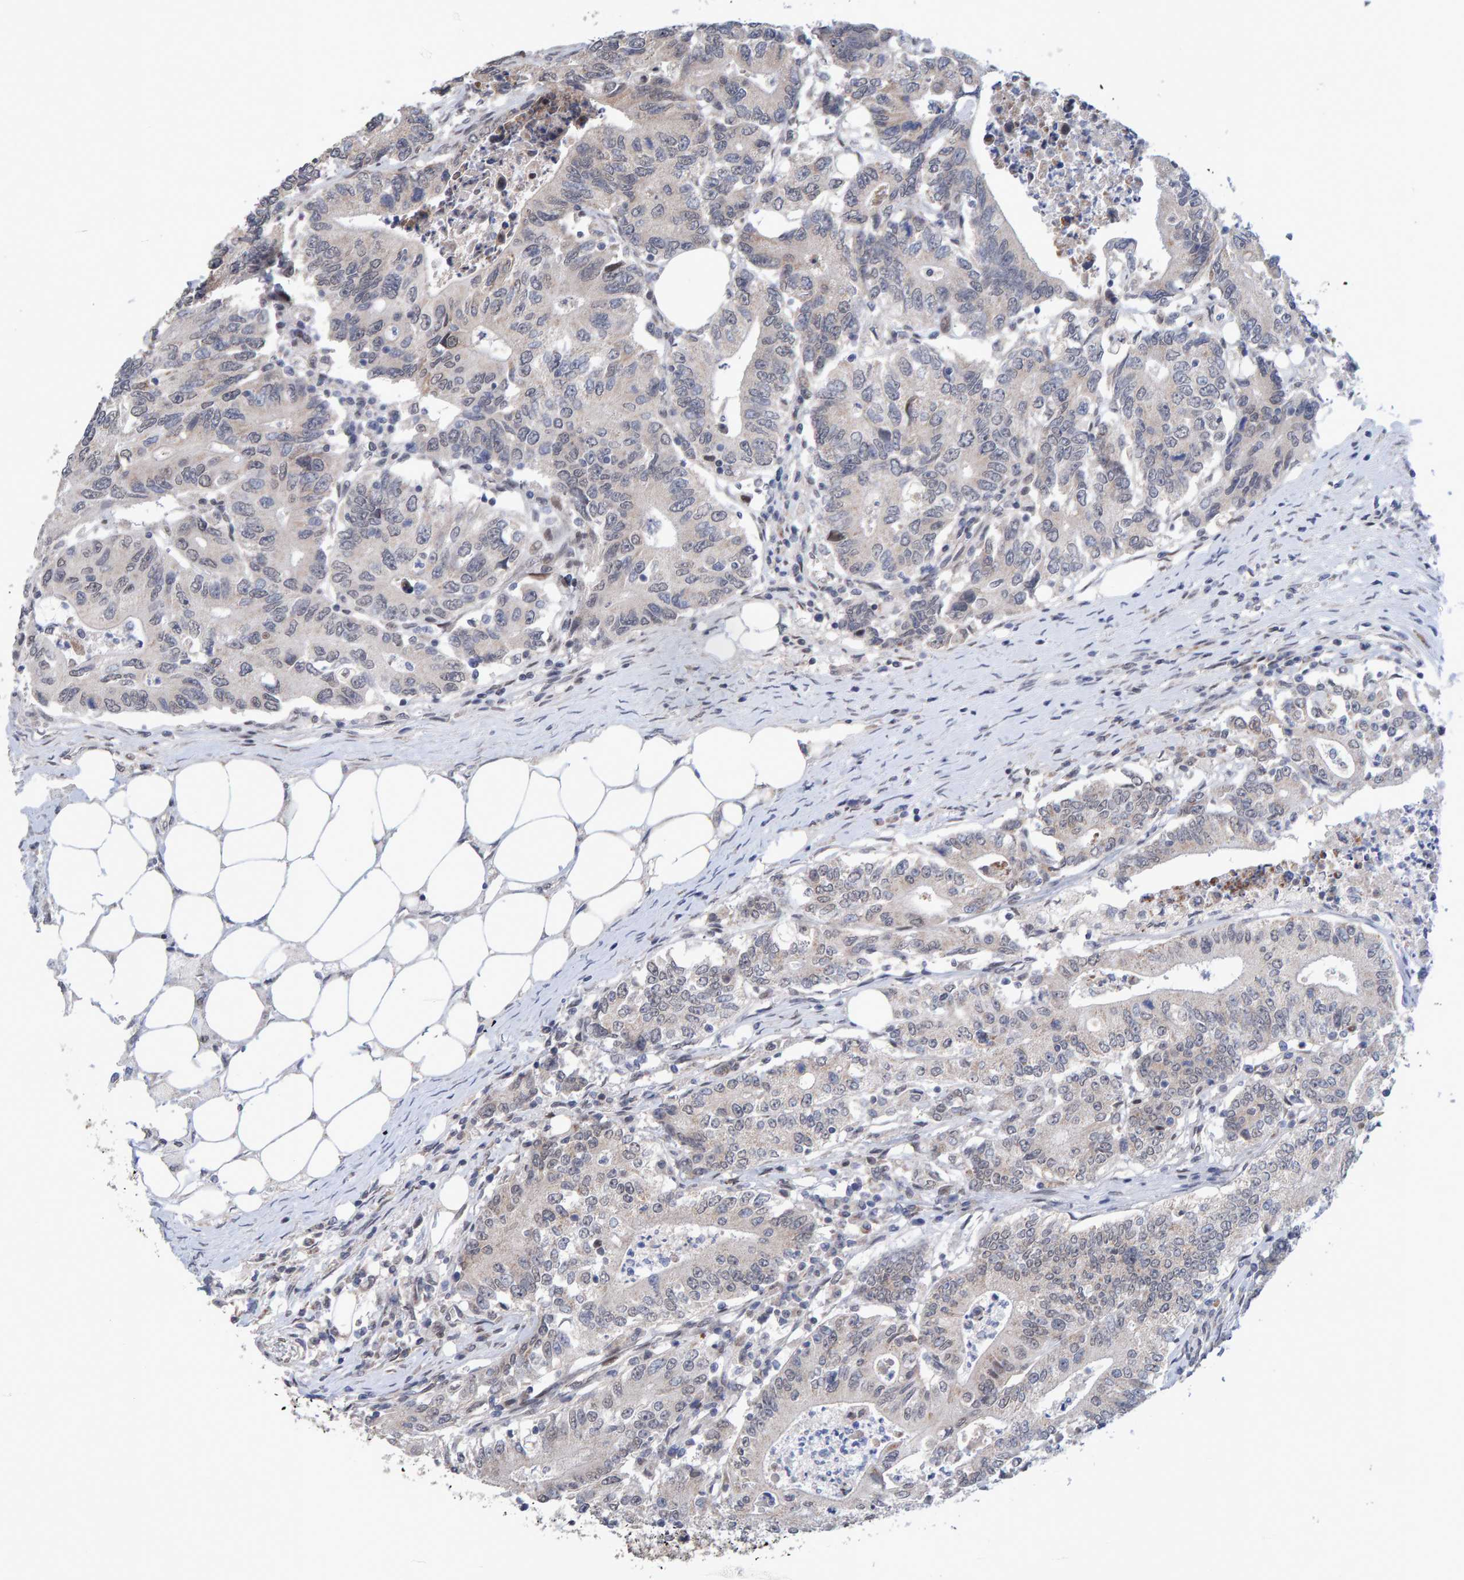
{"staining": {"intensity": "weak", "quantity": "<25%", "location": "cytoplasmic/membranous"}, "tissue": "colorectal cancer", "cell_type": "Tumor cells", "image_type": "cancer", "snomed": [{"axis": "morphology", "description": "Adenocarcinoma, NOS"}, {"axis": "topography", "description": "Colon"}], "caption": "There is no significant staining in tumor cells of colorectal adenocarcinoma.", "gene": "USP43", "patient": {"sex": "female", "age": 77}}